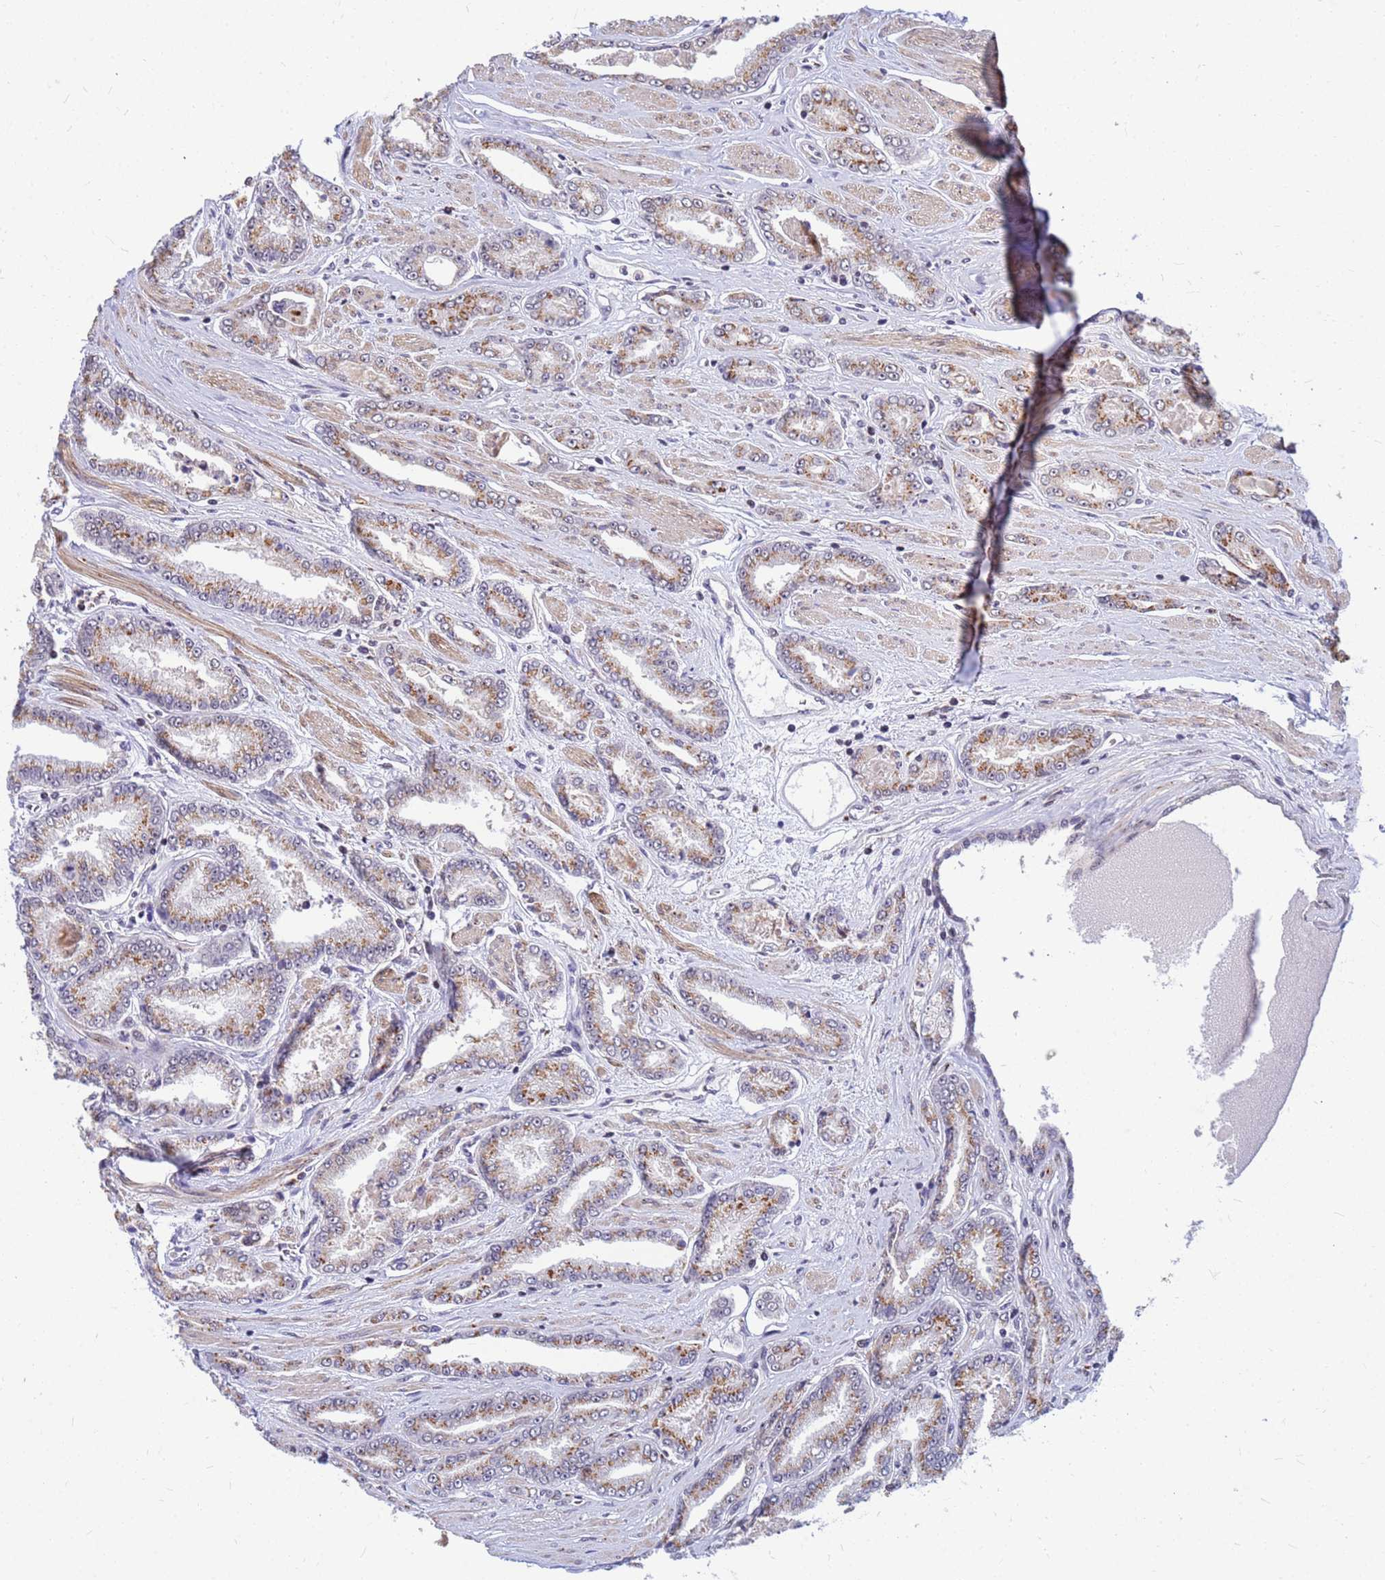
{"staining": {"intensity": "moderate", "quantity": "25%-75%", "location": "cytoplasmic/membranous"}, "tissue": "prostate cancer", "cell_type": "Tumor cells", "image_type": "cancer", "snomed": [{"axis": "morphology", "description": "Adenocarcinoma, High grade"}, {"axis": "topography", "description": "Prostate"}], "caption": "DAB immunohistochemical staining of human prostate cancer (adenocarcinoma (high-grade)) displays moderate cytoplasmic/membranous protein positivity in approximately 25%-75% of tumor cells.", "gene": "NCBP2", "patient": {"sex": "male", "age": 74}}